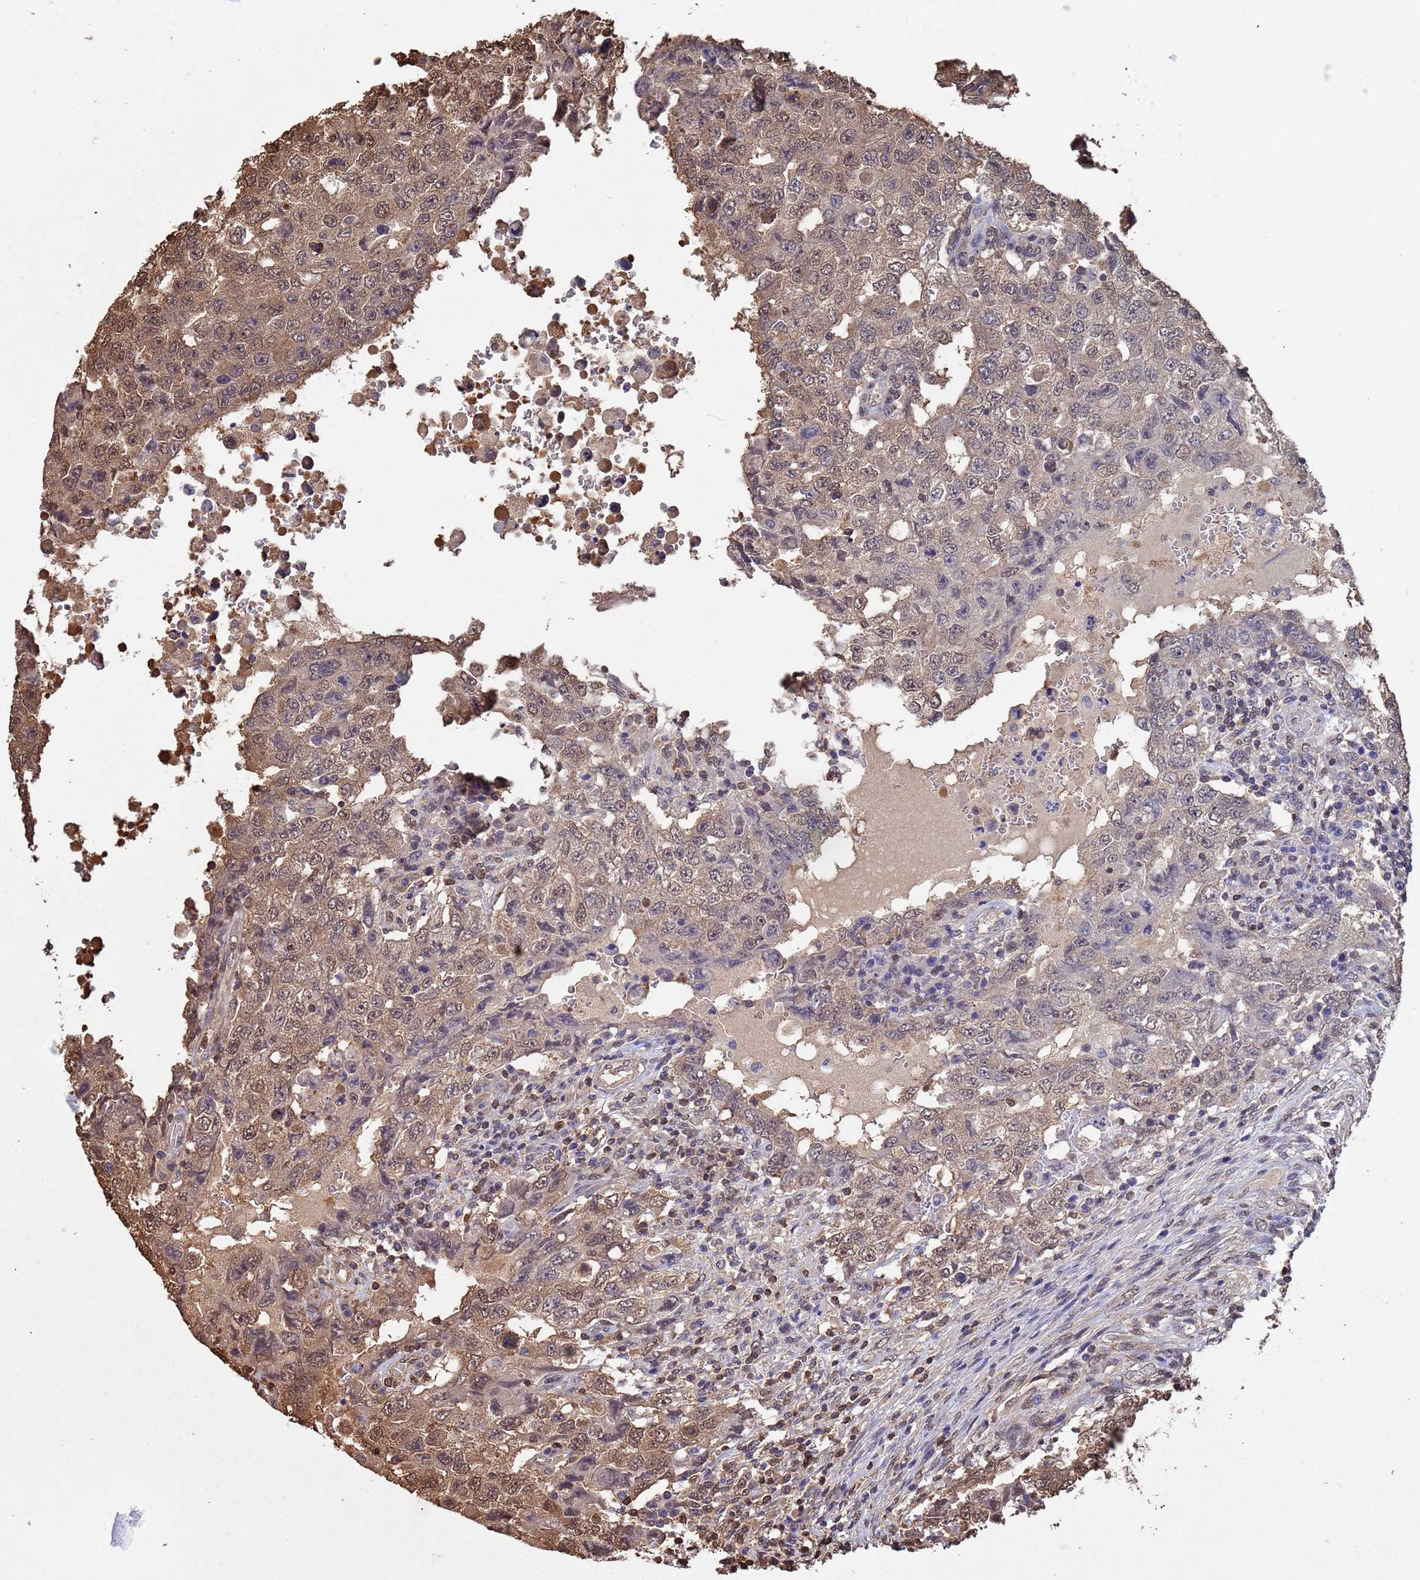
{"staining": {"intensity": "moderate", "quantity": "<25%", "location": "cytoplasmic/membranous,nuclear"}, "tissue": "testis cancer", "cell_type": "Tumor cells", "image_type": "cancer", "snomed": [{"axis": "morphology", "description": "Carcinoma, Embryonal, NOS"}, {"axis": "topography", "description": "Testis"}], "caption": "Testis cancer (embryonal carcinoma) tissue demonstrates moderate cytoplasmic/membranous and nuclear positivity in about <25% of tumor cells (brown staining indicates protein expression, while blue staining denotes nuclei).", "gene": "SUMO4", "patient": {"sex": "male", "age": 26}}